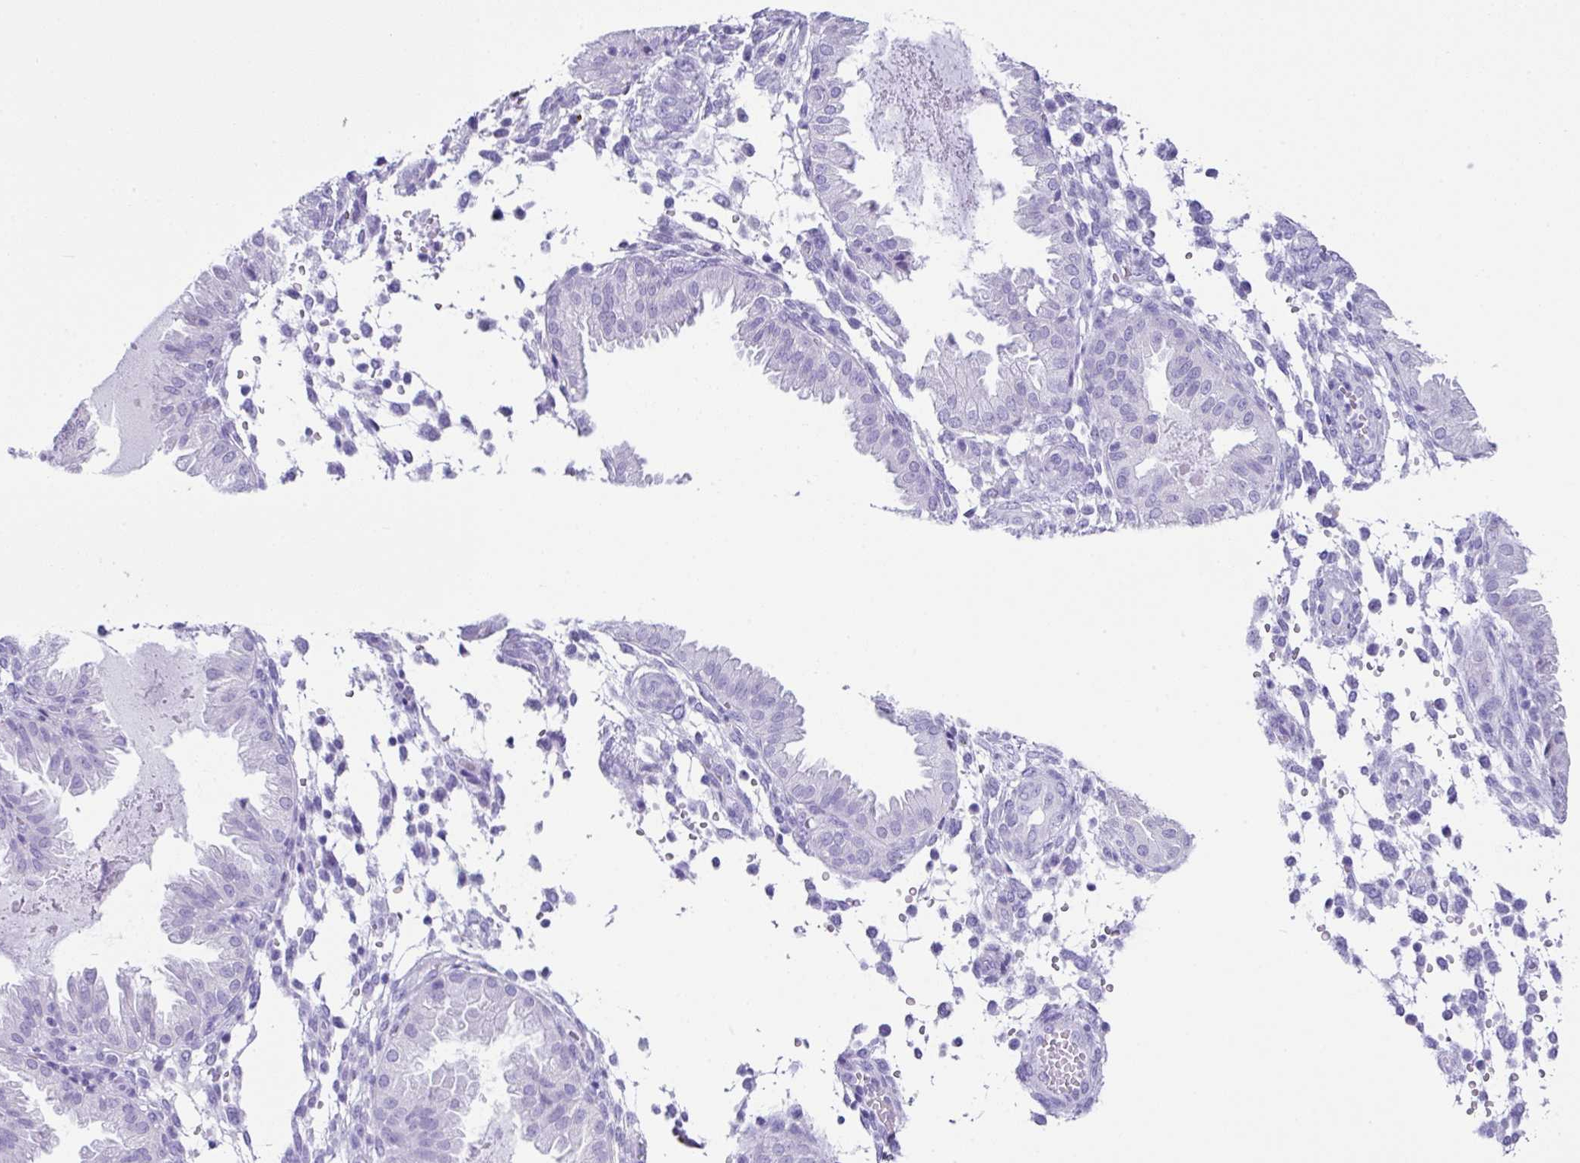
{"staining": {"intensity": "negative", "quantity": "none", "location": "none"}, "tissue": "endometrium", "cell_type": "Cells in endometrial stroma", "image_type": "normal", "snomed": [{"axis": "morphology", "description": "Normal tissue, NOS"}, {"axis": "topography", "description": "Endometrium"}], "caption": "Cells in endometrial stroma show no significant expression in benign endometrium. (DAB immunohistochemistry with hematoxylin counter stain).", "gene": "ZG16", "patient": {"sex": "female", "age": 33}}